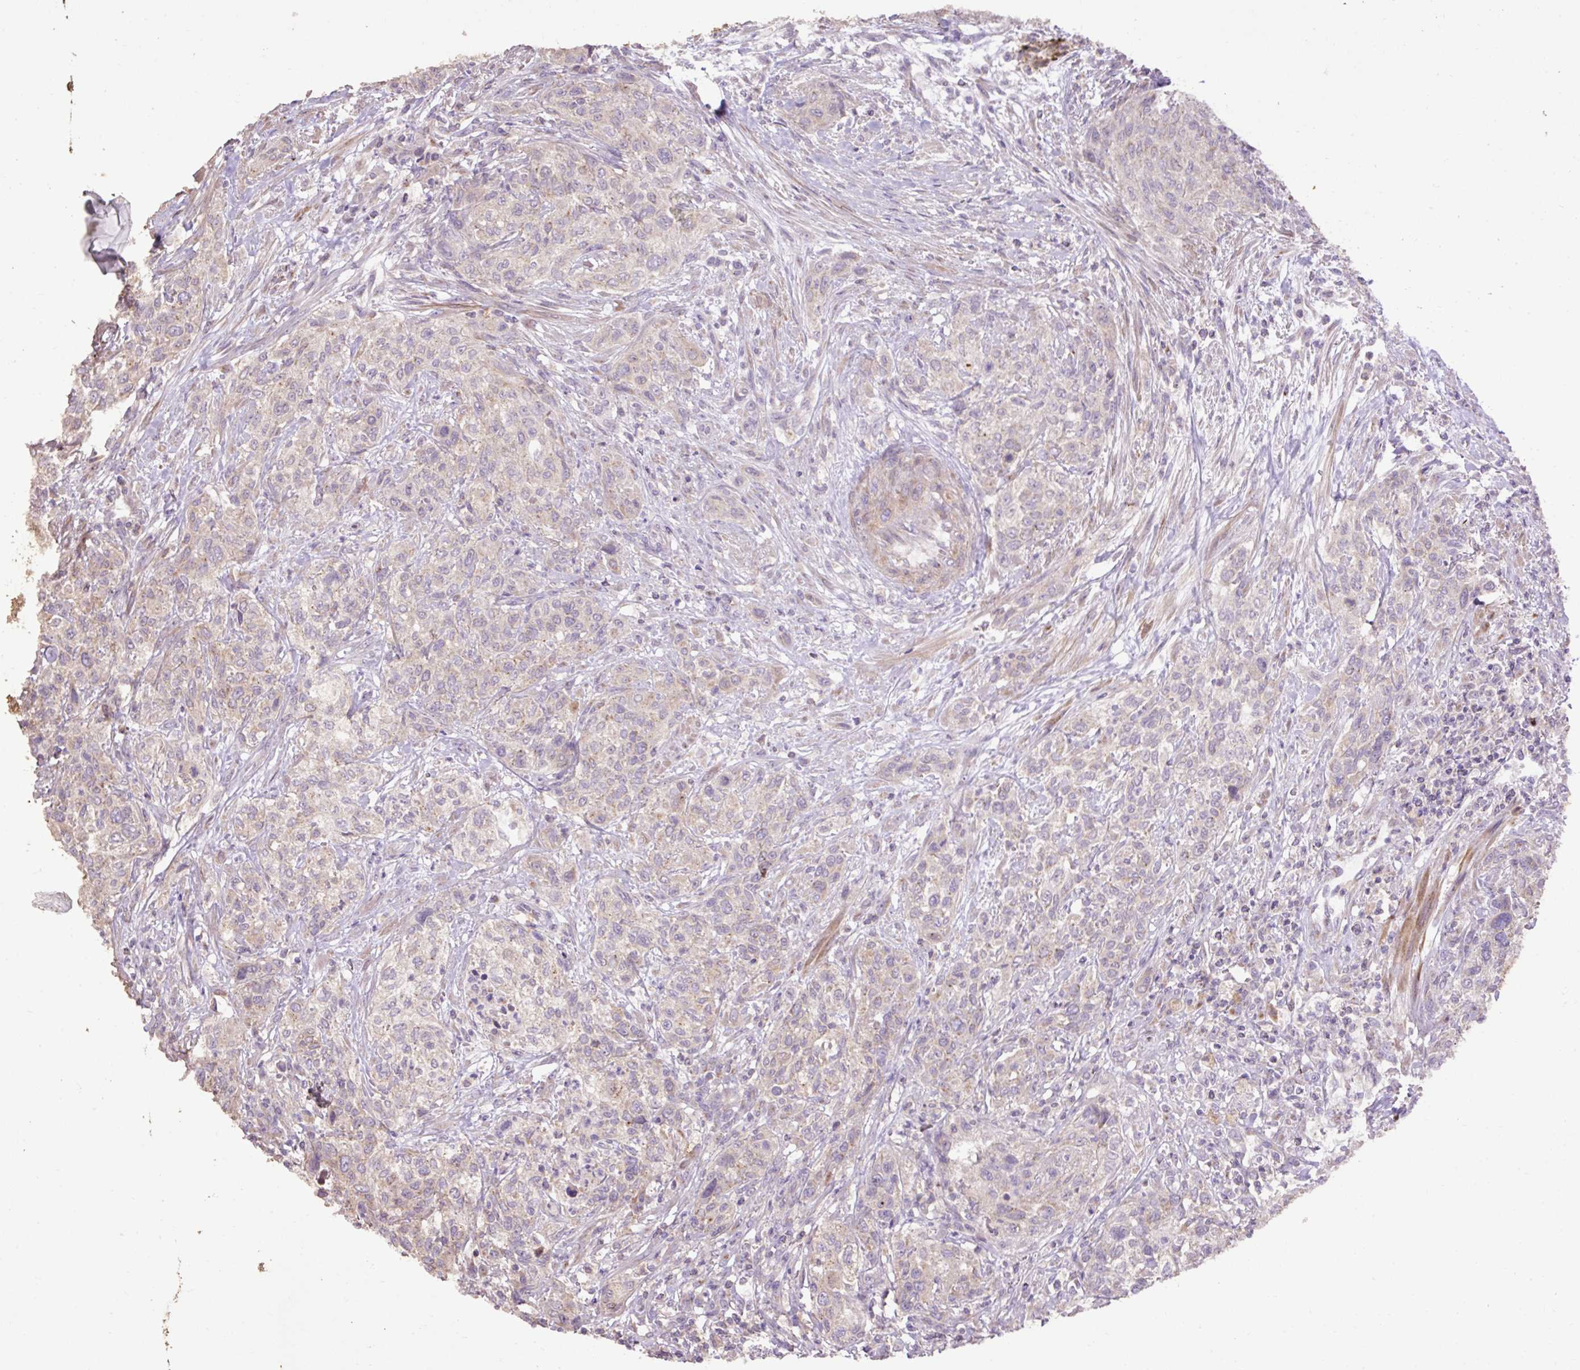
{"staining": {"intensity": "weak", "quantity": "<25%", "location": "cytoplasmic/membranous"}, "tissue": "urothelial cancer", "cell_type": "Tumor cells", "image_type": "cancer", "snomed": [{"axis": "morphology", "description": "Normal tissue, NOS"}, {"axis": "morphology", "description": "Urothelial carcinoma, NOS"}, {"axis": "topography", "description": "Urinary bladder"}, {"axis": "topography", "description": "Peripheral nerve tissue"}], "caption": "An IHC photomicrograph of urothelial cancer is shown. There is no staining in tumor cells of urothelial cancer.", "gene": "ABR", "patient": {"sex": "male", "age": 35}}